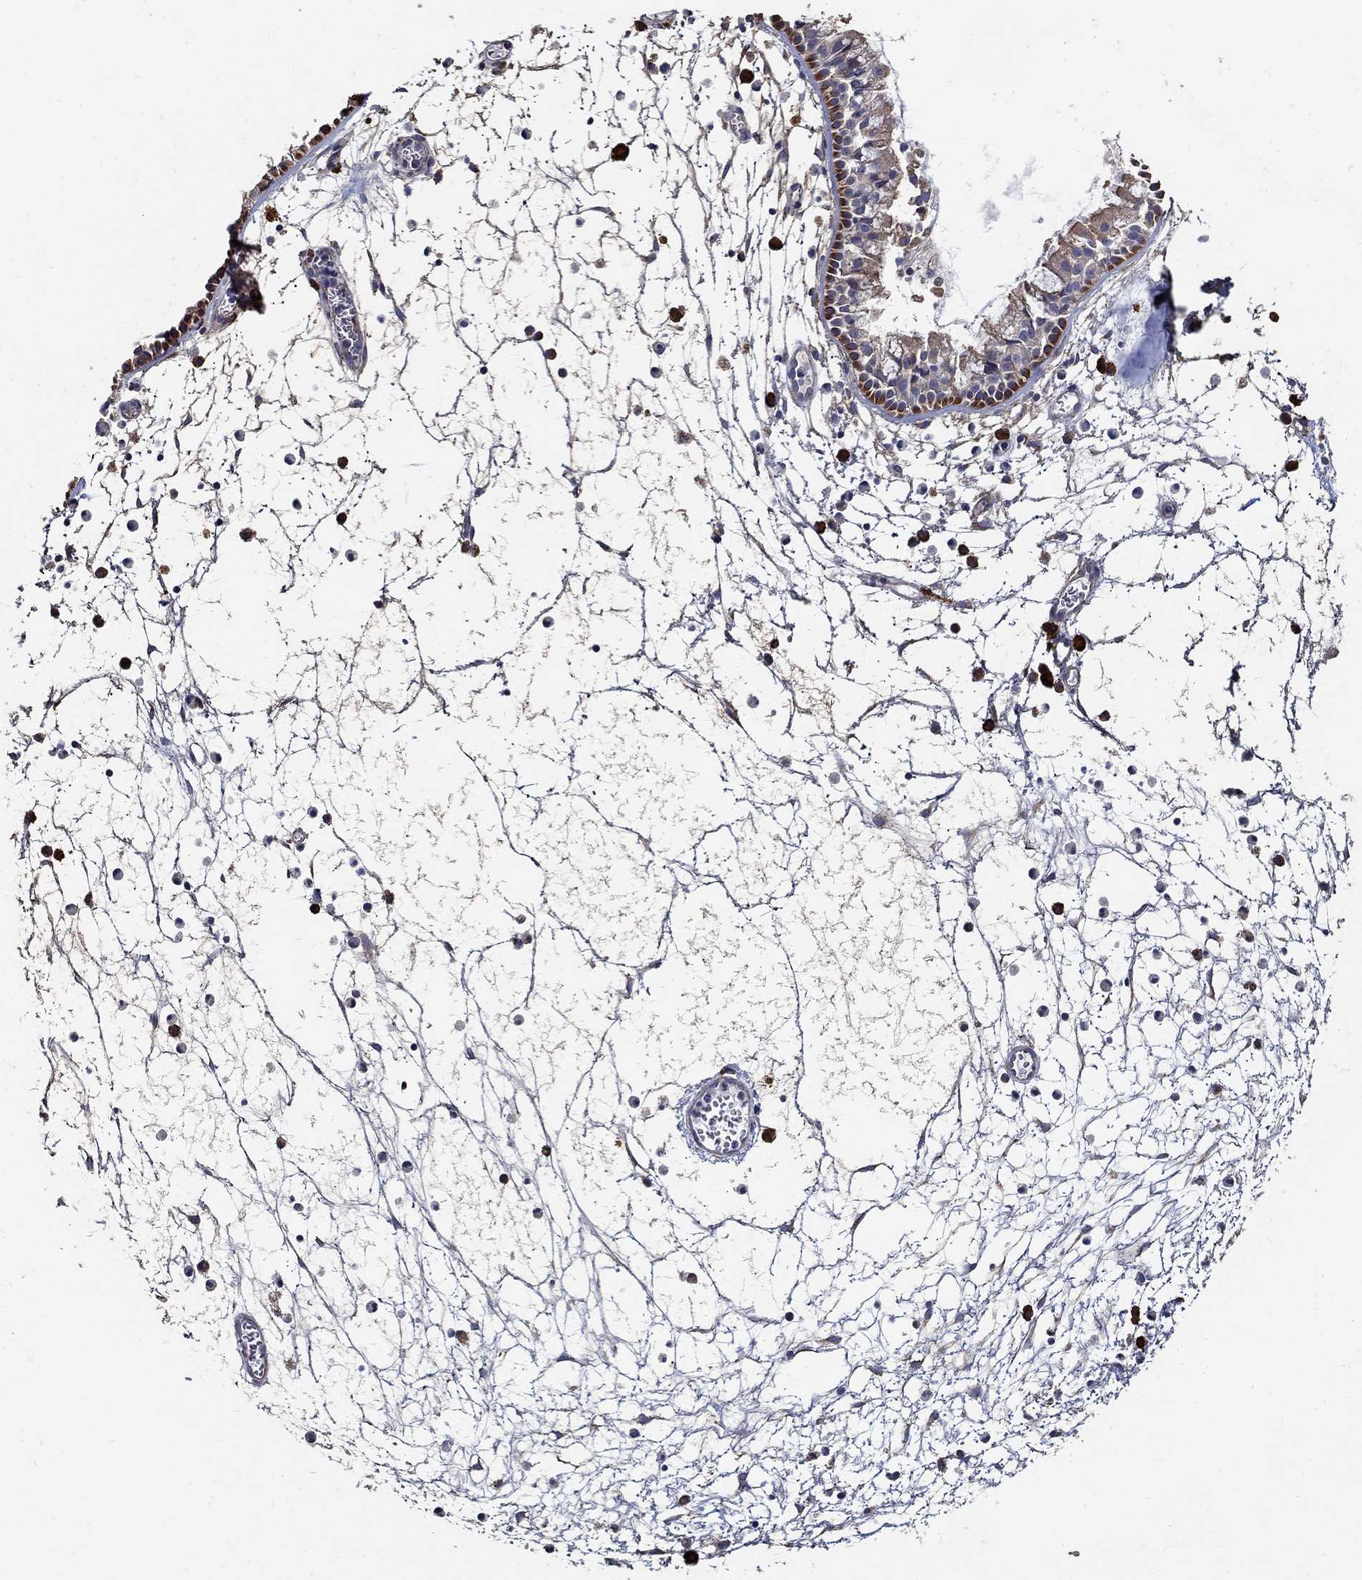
{"staining": {"intensity": "moderate", "quantity": ">75%", "location": "cytoplasmic/membranous"}, "tissue": "nasopharynx", "cell_type": "Respiratory epithelial cells", "image_type": "normal", "snomed": [{"axis": "morphology", "description": "Normal tissue, NOS"}, {"axis": "topography", "description": "Nasopharynx"}], "caption": "Protein expression analysis of normal nasopharynx demonstrates moderate cytoplasmic/membranous staining in about >75% of respiratory epithelial cells. The staining was performed using DAB (3,3'-diaminobenzidine) to visualize the protein expression in brown, while the nuclei were stained in blue with hematoxylin (Magnification: 20x).", "gene": "EMILIN3", "patient": {"sex": "female", "age": 73}}